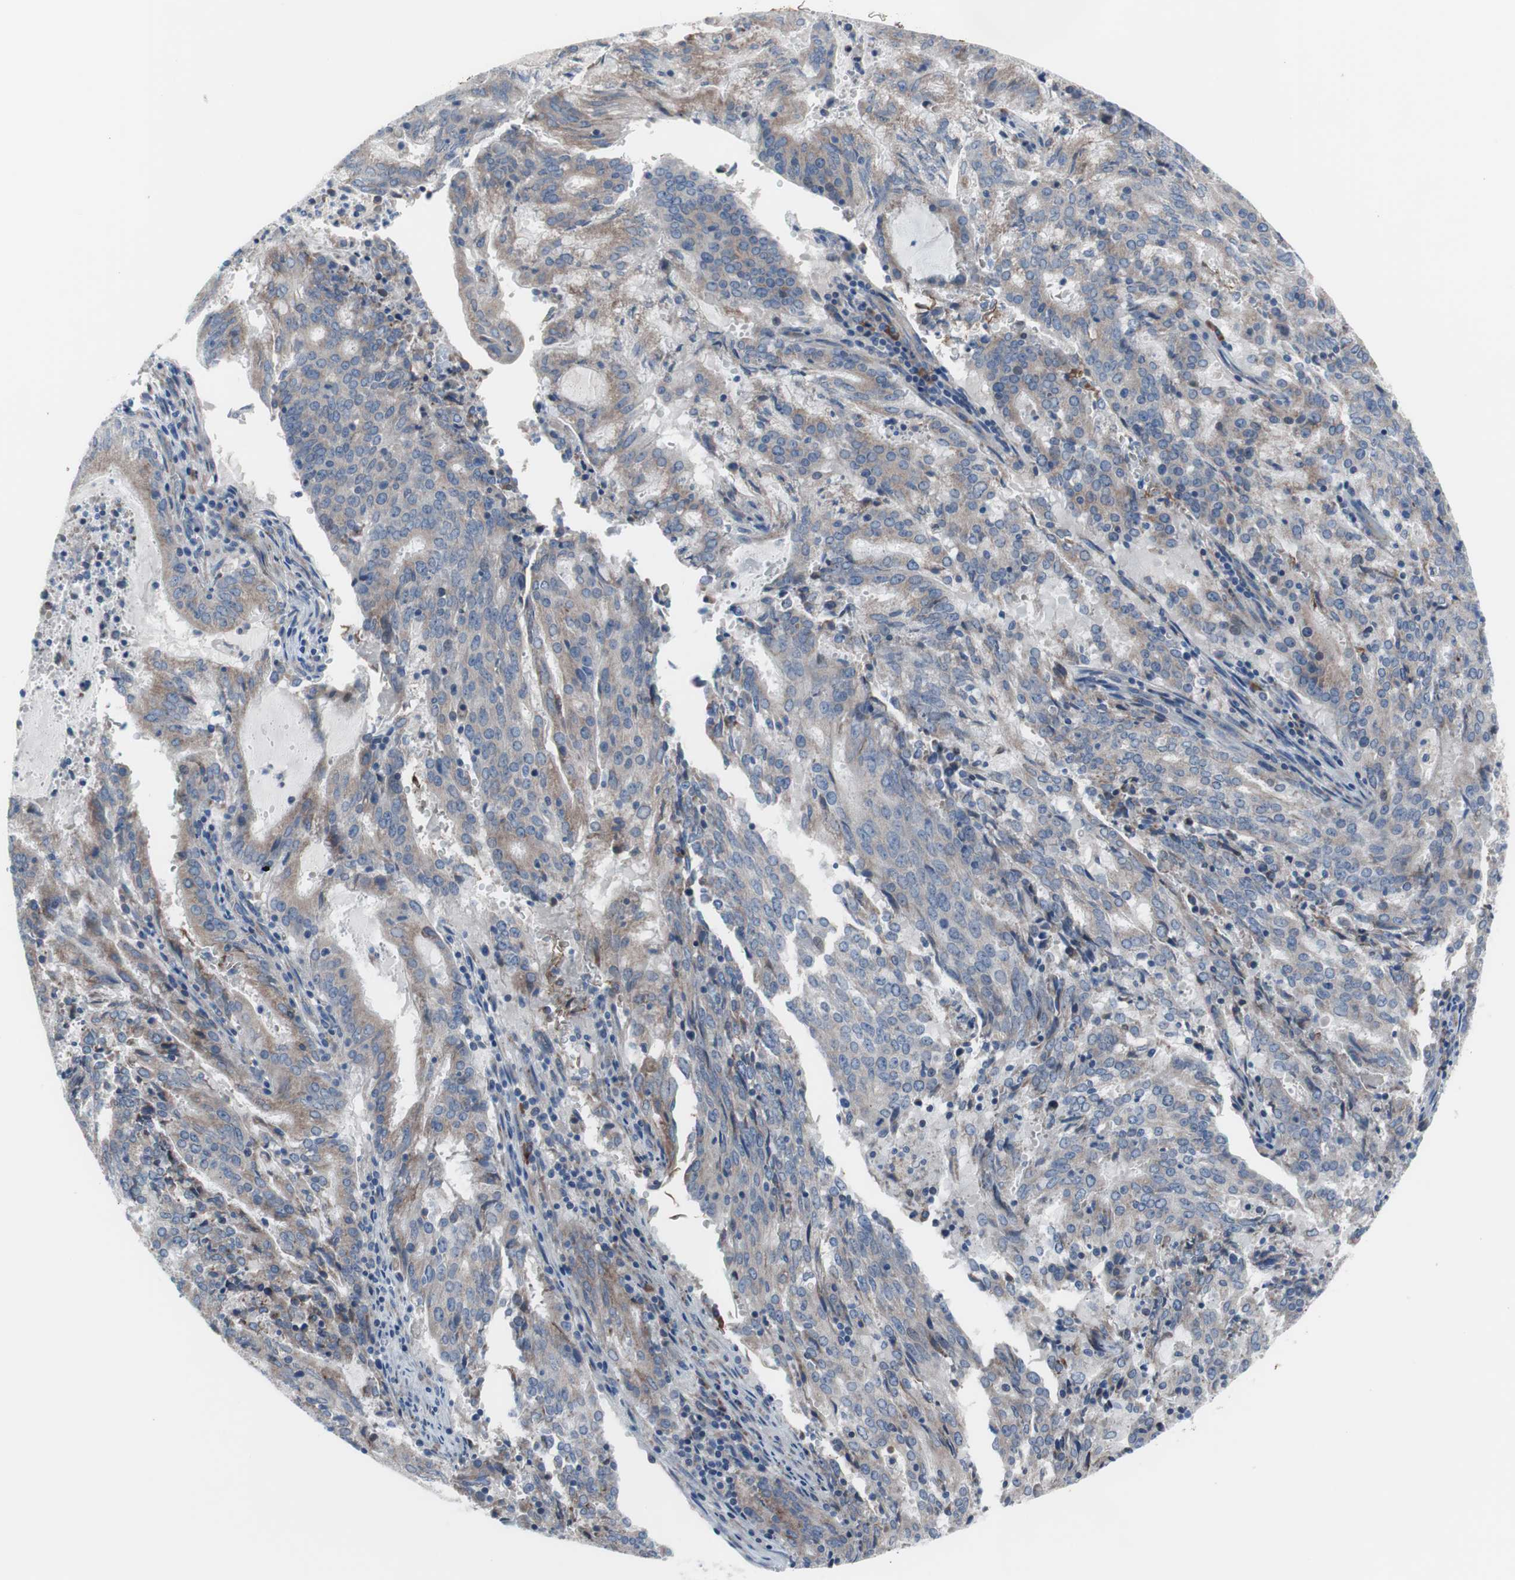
{"staining": {"intensity": "weak", "quantity": ">75%", "location": "cytoplasmic/membranous"}, "tissue": "cervical cancer", "cell_type": "Tumor cells", "image_type": "cancer", "snomed": [{"axis": "morphology", "description": "Adenocarcinoma, NOS"}, {"axis": "topography", "description": "Cervix"}], "caption": "IHC histopathology image of neoplastic tissue: human cervical adenocarcinoma stained using immunohistochemistry (IHC) shows low levels of weak protein expression localized specifically in the cytoplasmic/membranous of tumor cells, appearing as a cytoplasmic/membranous brown color.", "gene": "KANSL1", "patient": {"sex": "female", "age": 44}}